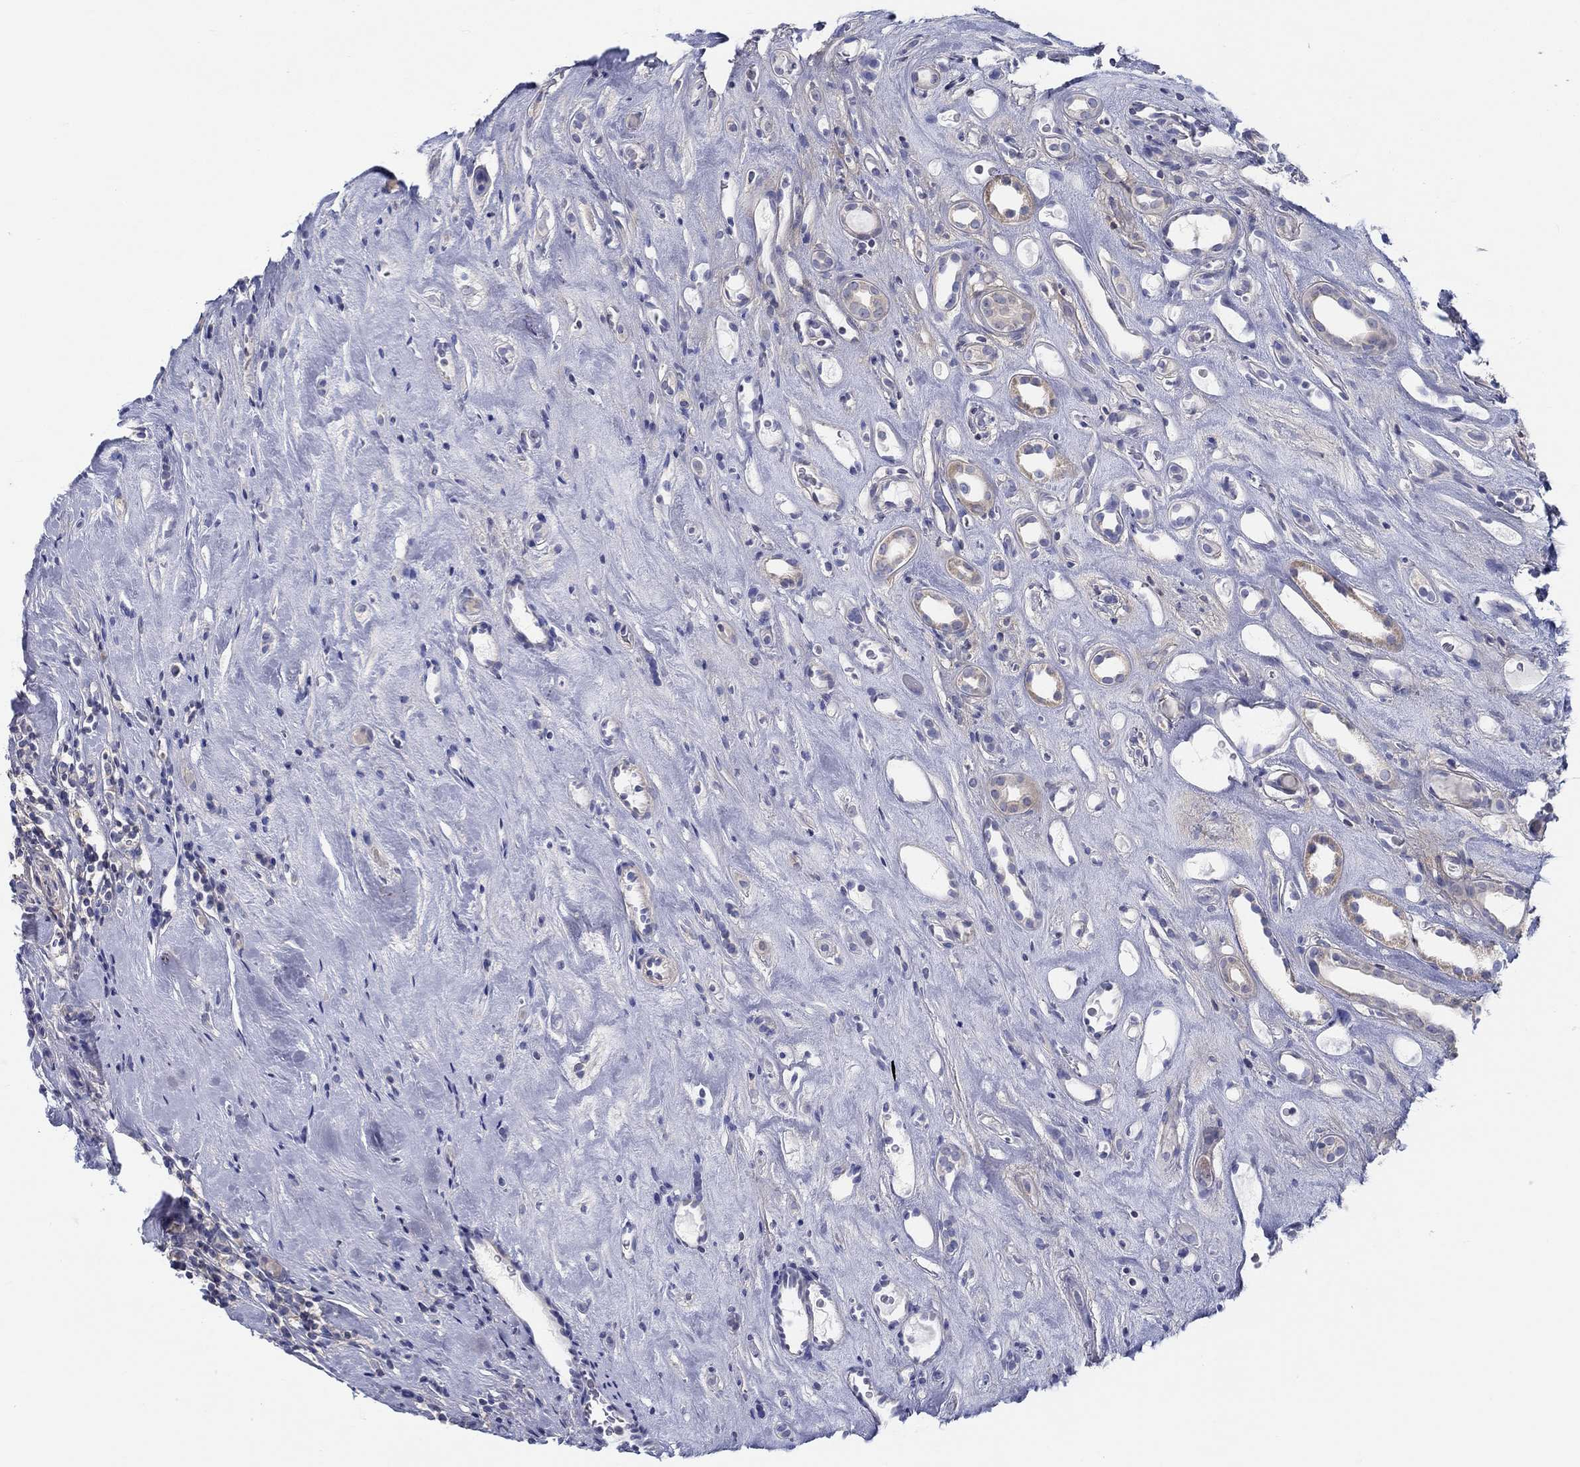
{"staining": {"intensity": "negative", "quantity": "none", "location": "none"}, "tissue": "renal cancer", "cell_type": "Tumor cells", "image_type": "cancer", "snomed": [{"axis": "morphology", "description": "Adenocarcinoma, NOS"}, {"axis": "topography", "description": "Kidney"}], "caption": "Immunohistochemistry of renal cancer shows no positivity in tumor cells. (Brightfield microscopy of DAB IHC at high magnification).", "gene": "HAPLN4", "patient": {"sex": "female", "age": 89}}